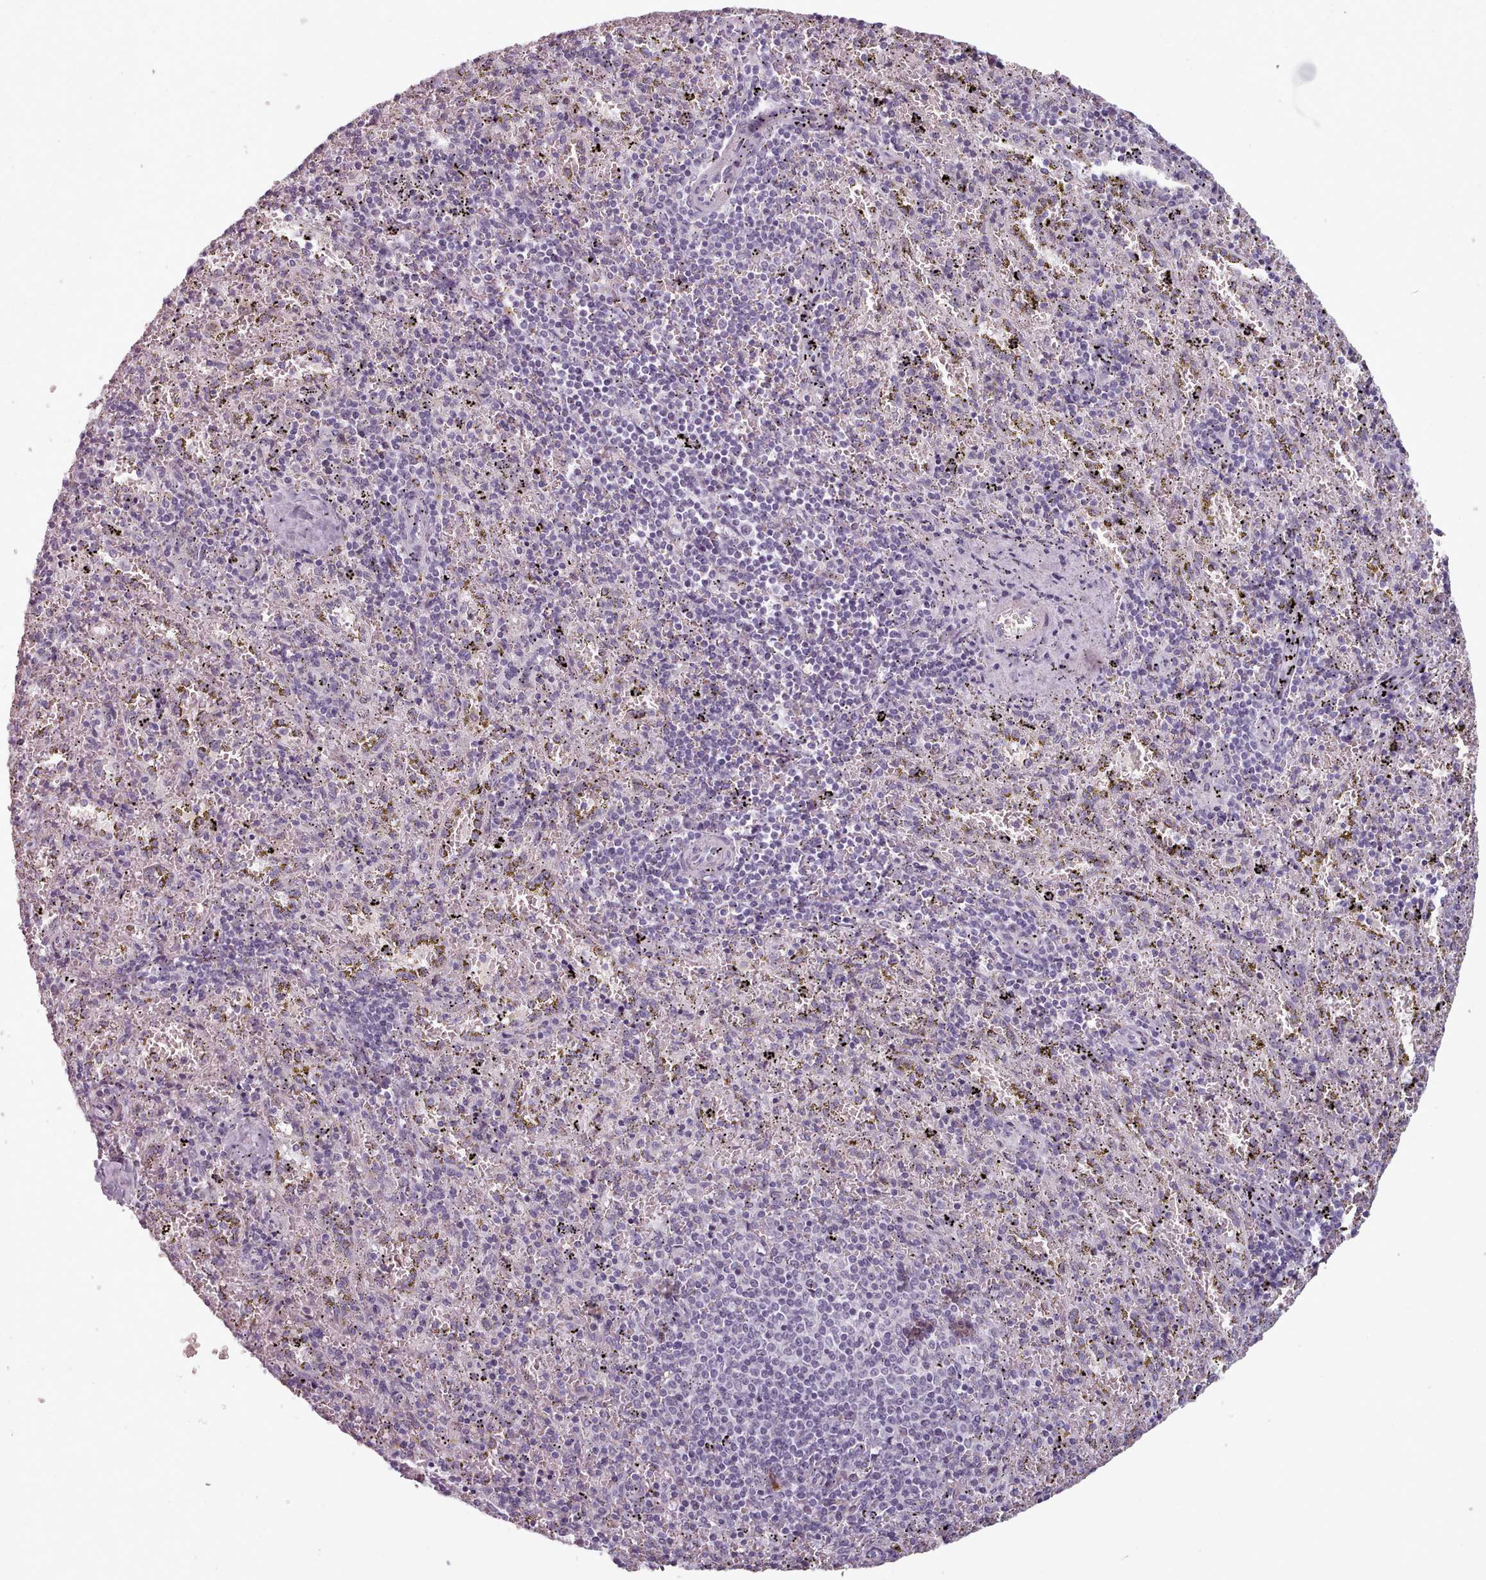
{"staining": {"intensity": "weak", "quantity": "<25%", "location": "cytoplasmic/membranous"}, "tissue": "spleen", "cell_type": "Cells in red pulp", "image_type": "normal", "snomed": [{"axis": "morphology", "description": "Normal tissue, NOS"}, {"axis": "topography", "description": "Spleen"}], "caption": "Immunohistochemistry (IHC) micrograph of benign spleen stained for a protein (brown), which displays no positivity in cells in red pulp.", "gene": "PBX4", "patient": {"sex": "male", "age": 11}}